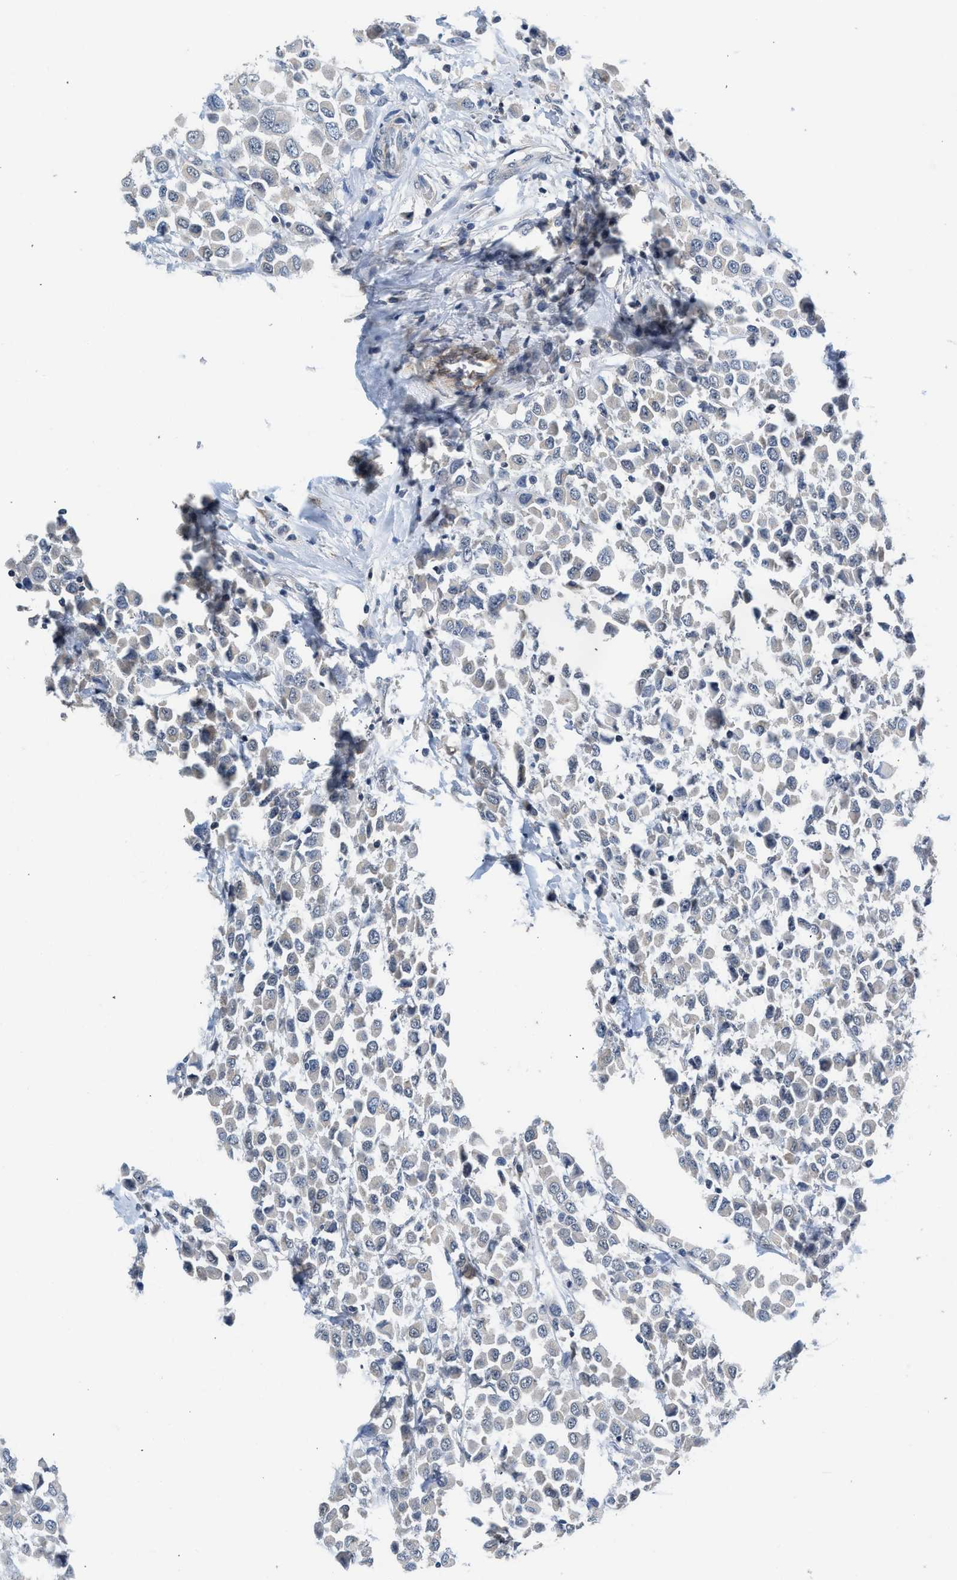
{"staining": {"intensity": "negative", "quantity": "none", "location": "none"}, "tissue": "breast cancer", "cell_type": "Tumor cells", "image_type": "cancer", "snomed": [{"axis": "morphology", "description": "Duct carcinoma"}, {"axis": "topography", "description": "Breast"}], "caption": "An image of breast cancer stained for a protein displays no brown staining in tumor cells.", "gene": "CSF3R", "patient": {"sex": "female", "age": 61}}